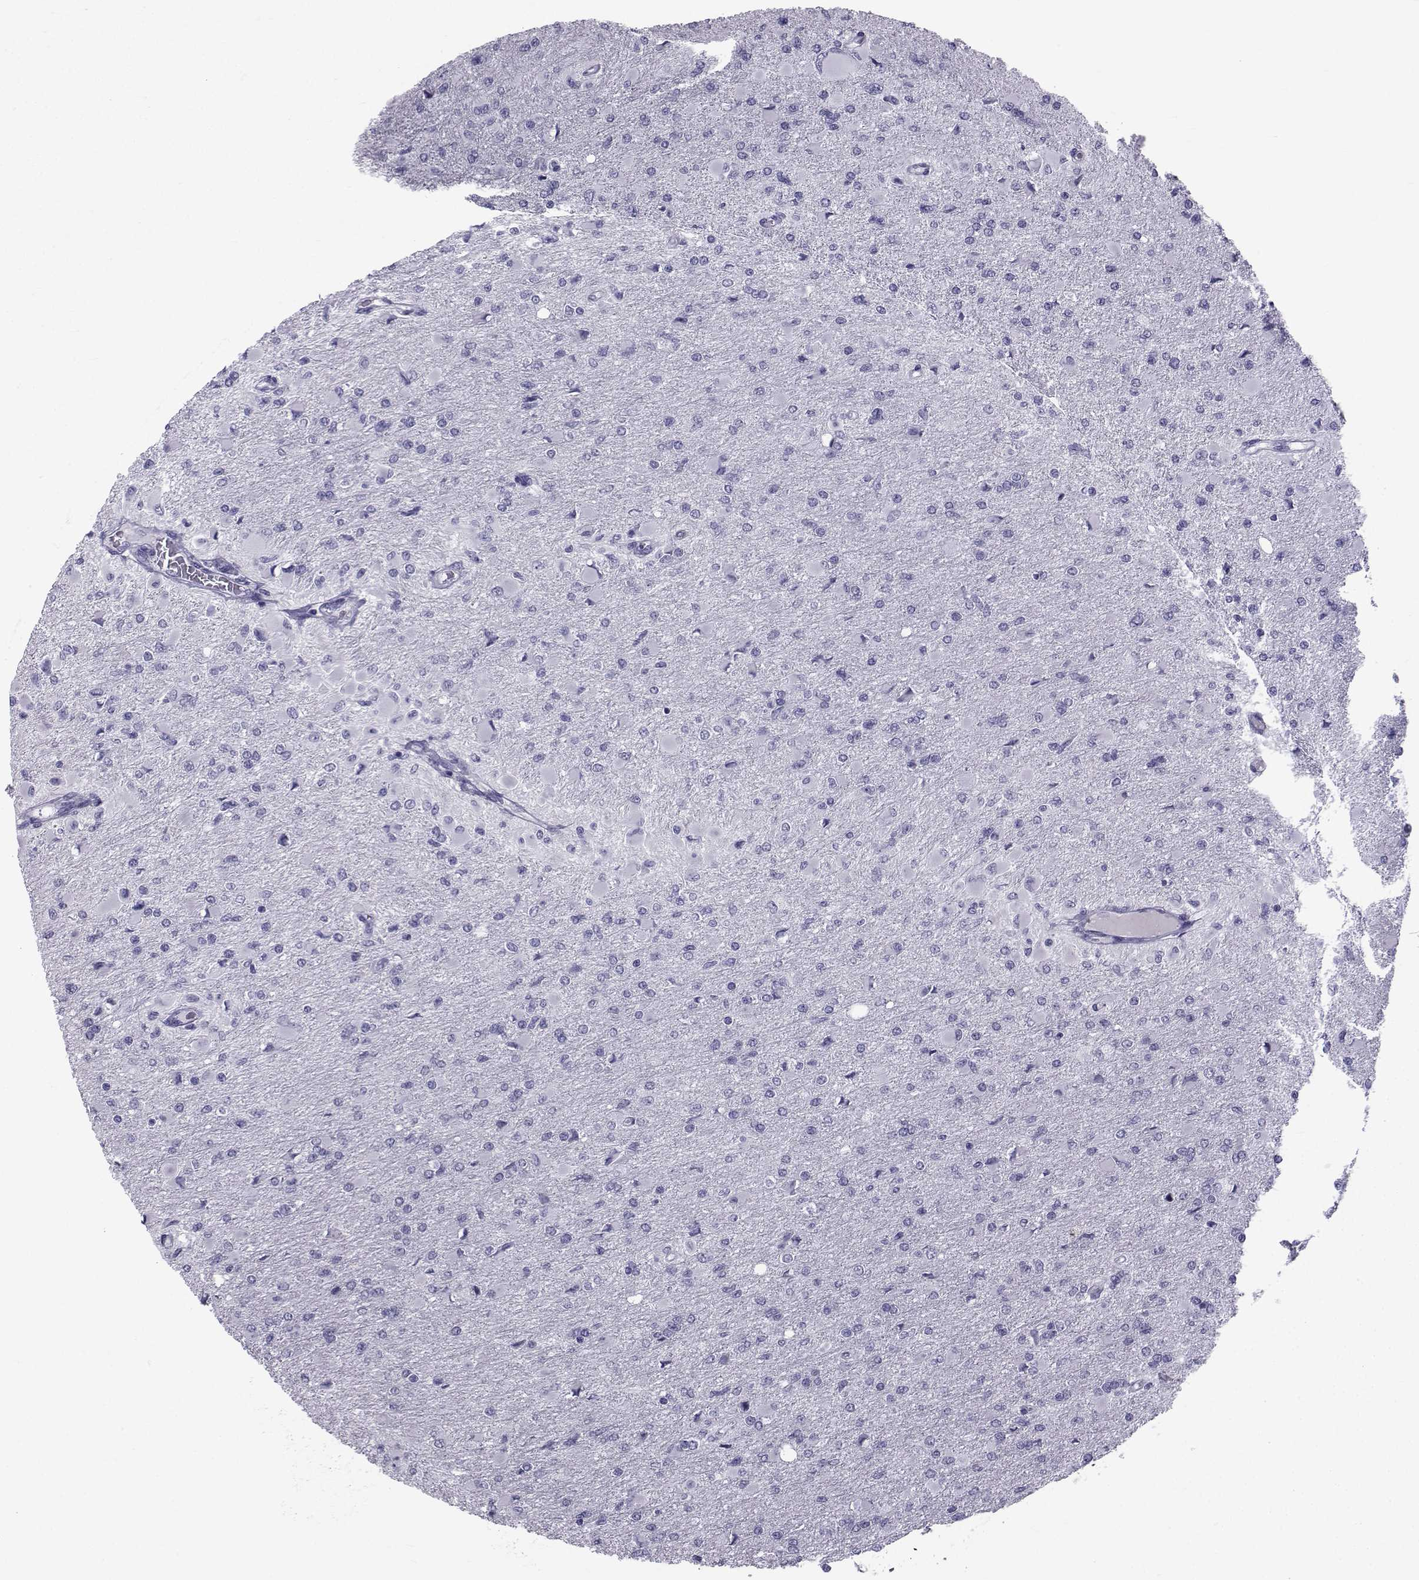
{"staining": {"intensity": "negative", "quantity": "none", "location": "none"}, "tissue": "glioma", "cell_type": "Tumor cells", "image_type": "cancer", "snomed": [{"axis": "morphology", "description": "Glioma, malignant, High grade"}, {"axis": "topography", "description": "Cerebral cortex"}], "caption": "Photomicrograph shows no significant protein staining in tumor cells of high-grade glioma (malignant).", "gene": "SPANXD", "patient": {"sex": "female", "age": 36}}